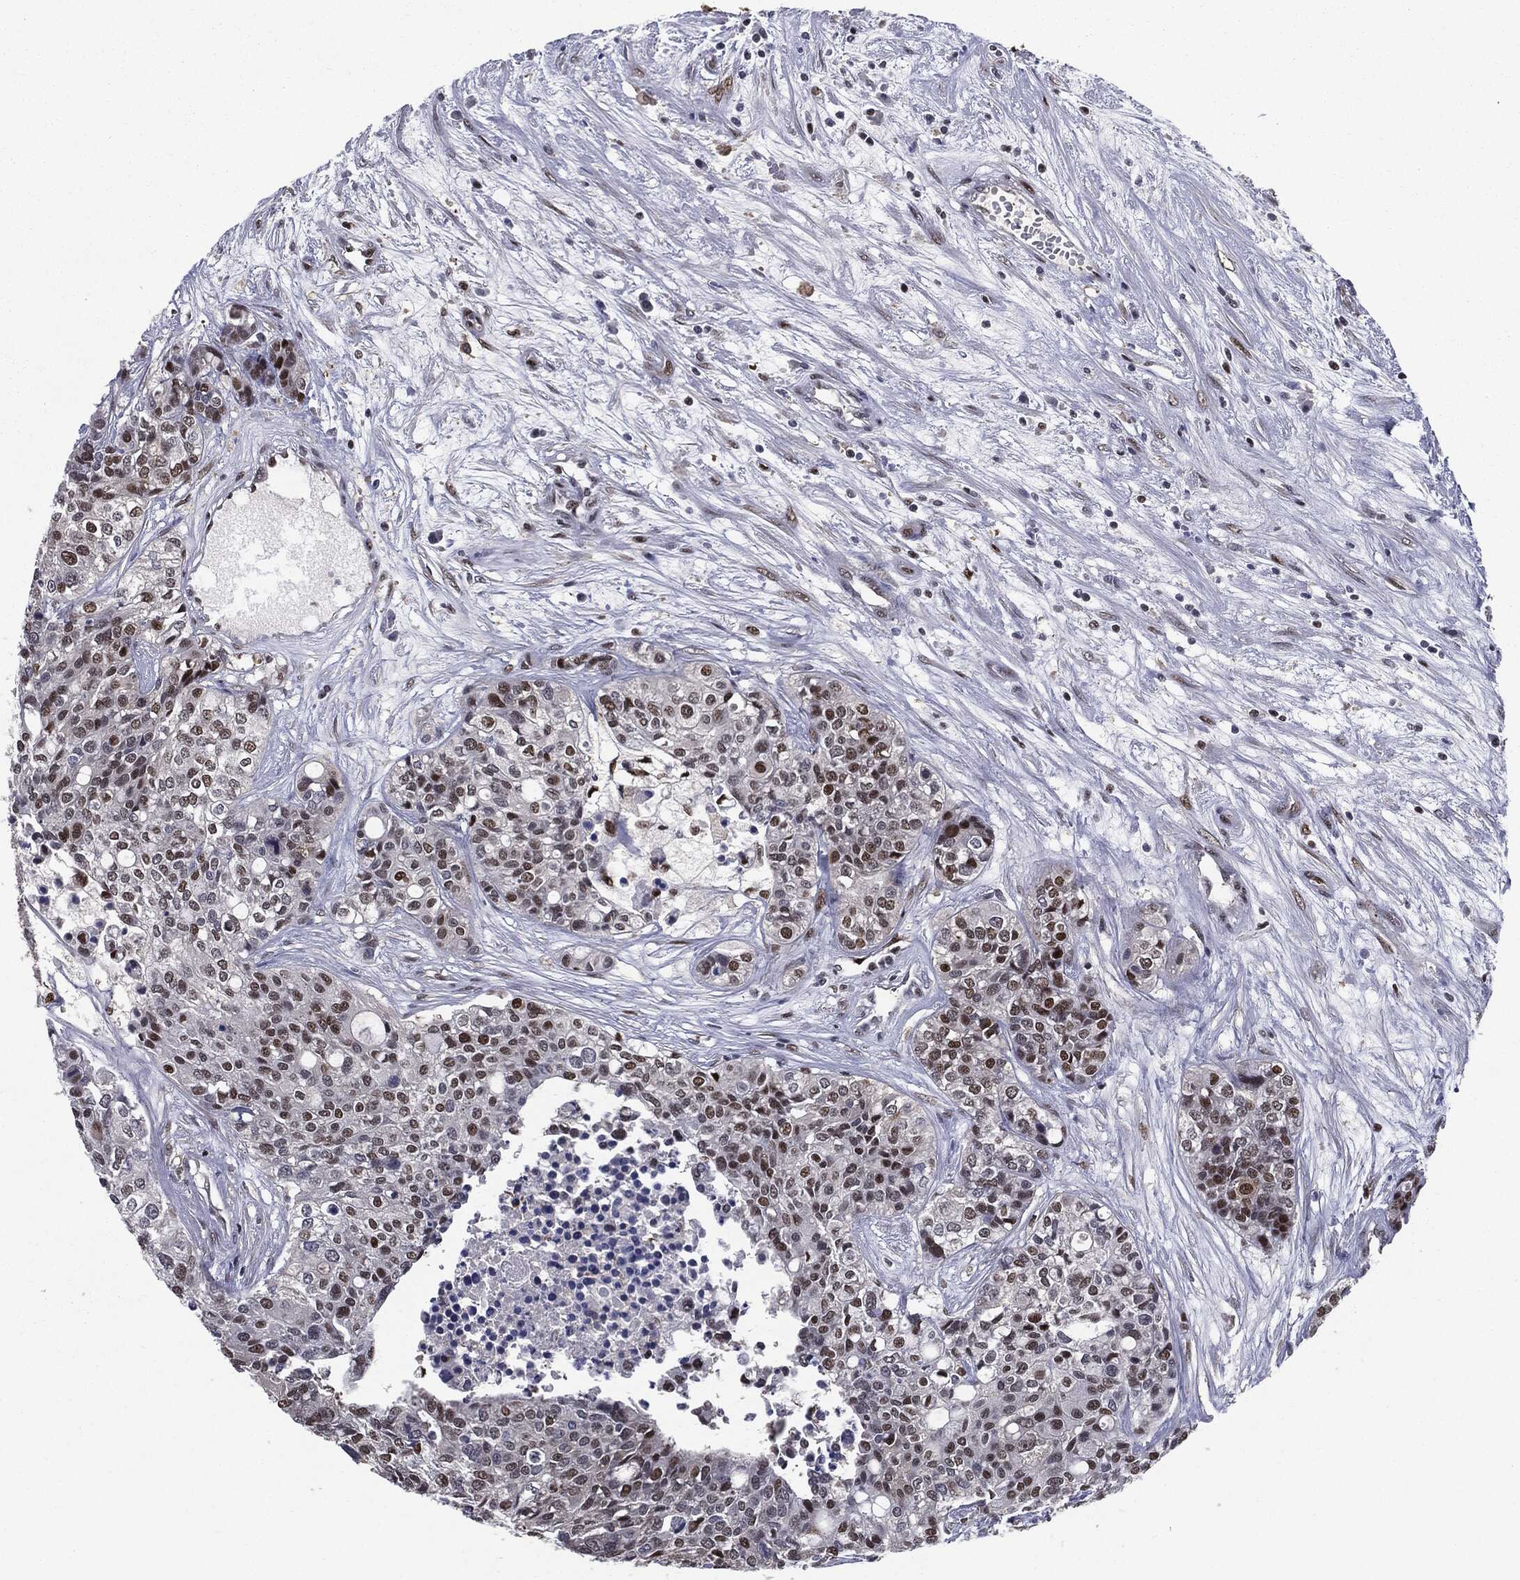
{"staining": {"intensity": "moderate", "quantity": "25%-75%", "location": "nuclear"}, "tissue": "carcinoid", "cell_type": "Tumor cells", "image_type": "cancer", "snomed": [{"axis": "morphology", "description": "Carcinoid, malignant, NOS"}, {"axis": "topography", "description": "Colon"}], "caption": "Immunohistochemistry photomicrograph of neoplastic tissue: carcinoid stained using IHC exhibits medium levels of moderate protein expression localized specifically in the nuclear of tumor cells, appearing as a nuclear brown color.", "gene": "JUN", "patient": {"sex": "male", "age": 81}}